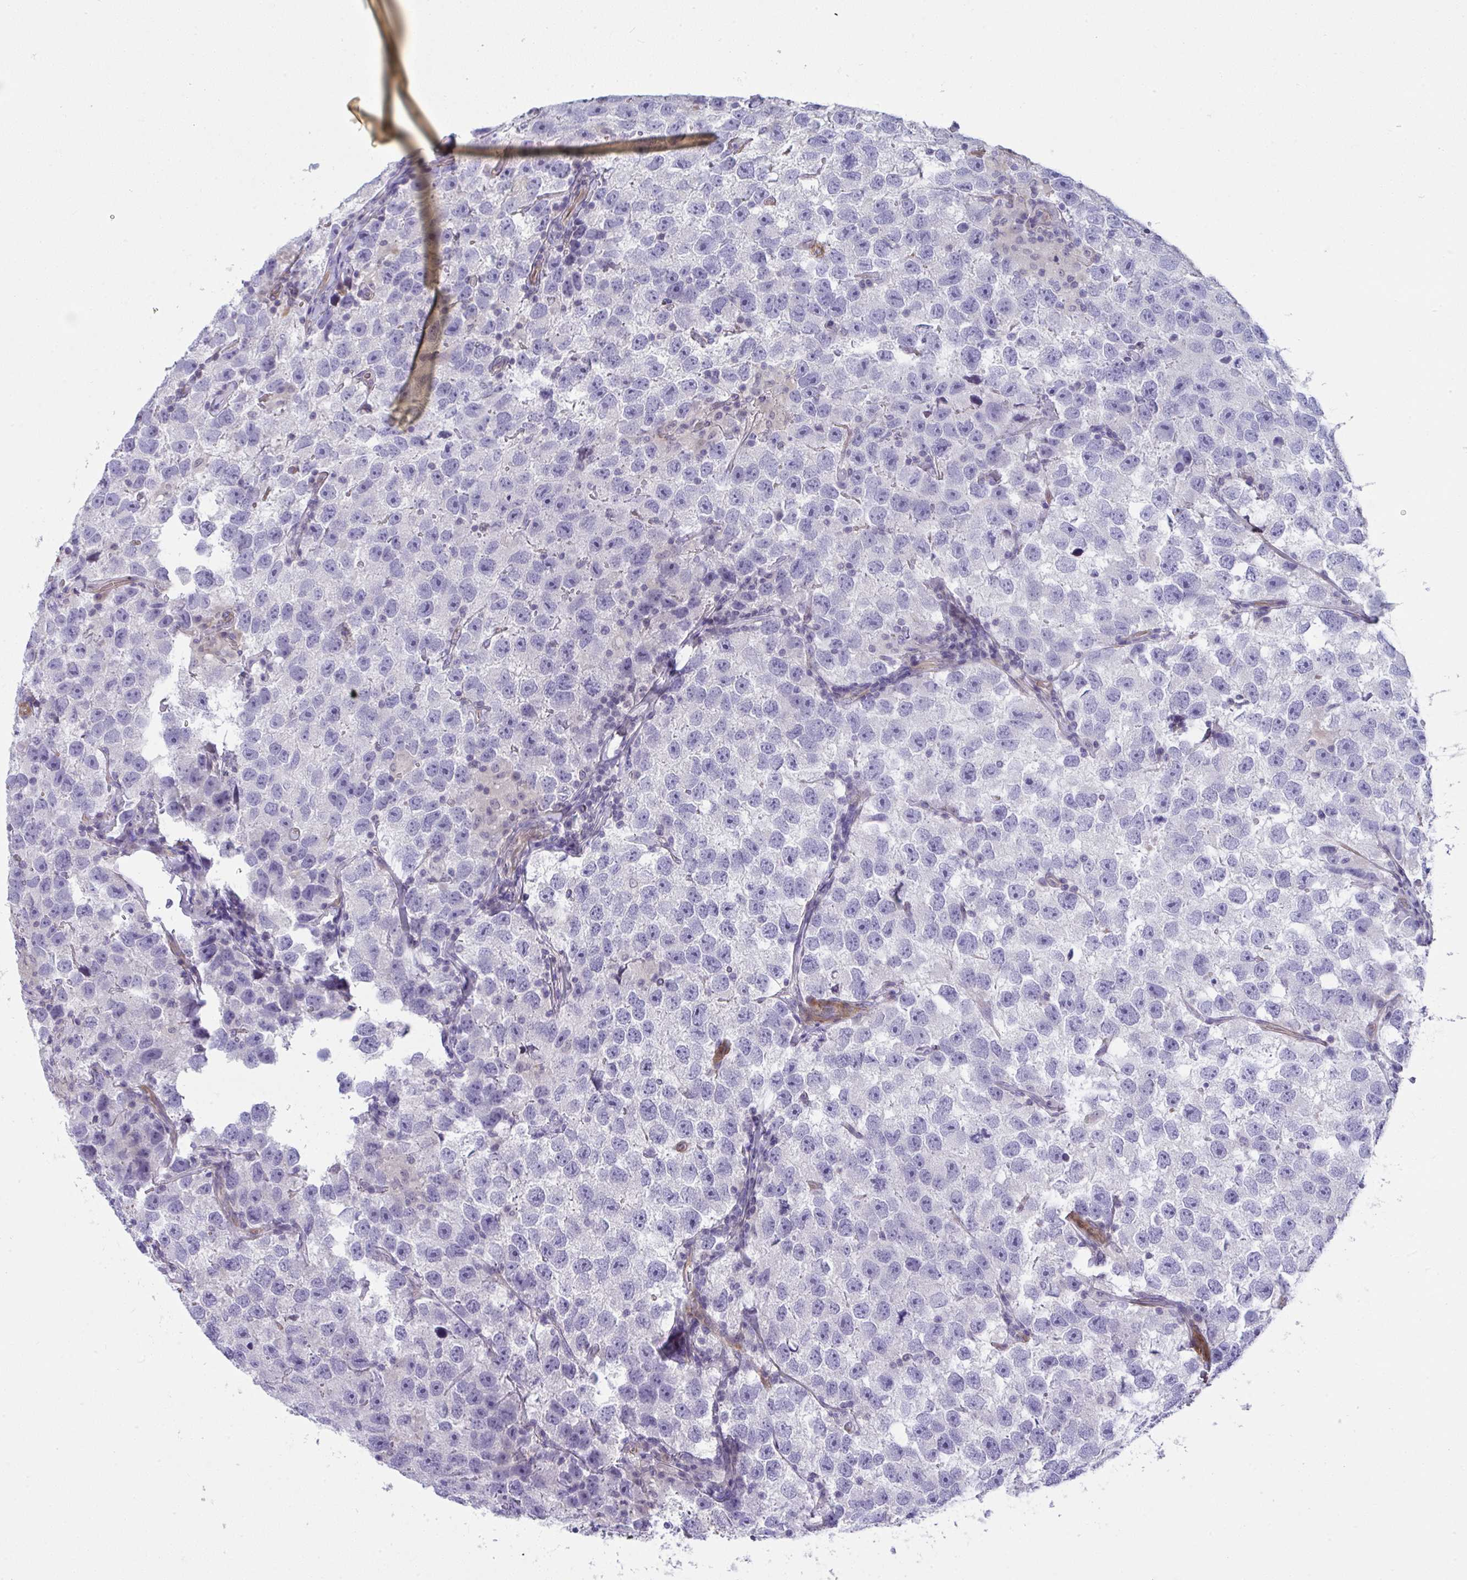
{"staining": {"intensity": "negative", "quantity": "none", "location": "none"}, "tissue": "testis cancer", "cell_type": "Tumor cells", "image_type": "cancer", "snomed": [{"axis": "morphology", "description": "Seminoma, NOS"}, {"axis": "topography", "description": "Testis"}], "caption": "Protein analysis of testis cancer (seminoma) demonstrates no significant expression in tumor cells.", "gene": "MYL12A", "patient": {"sex": "male", "age": 26}}